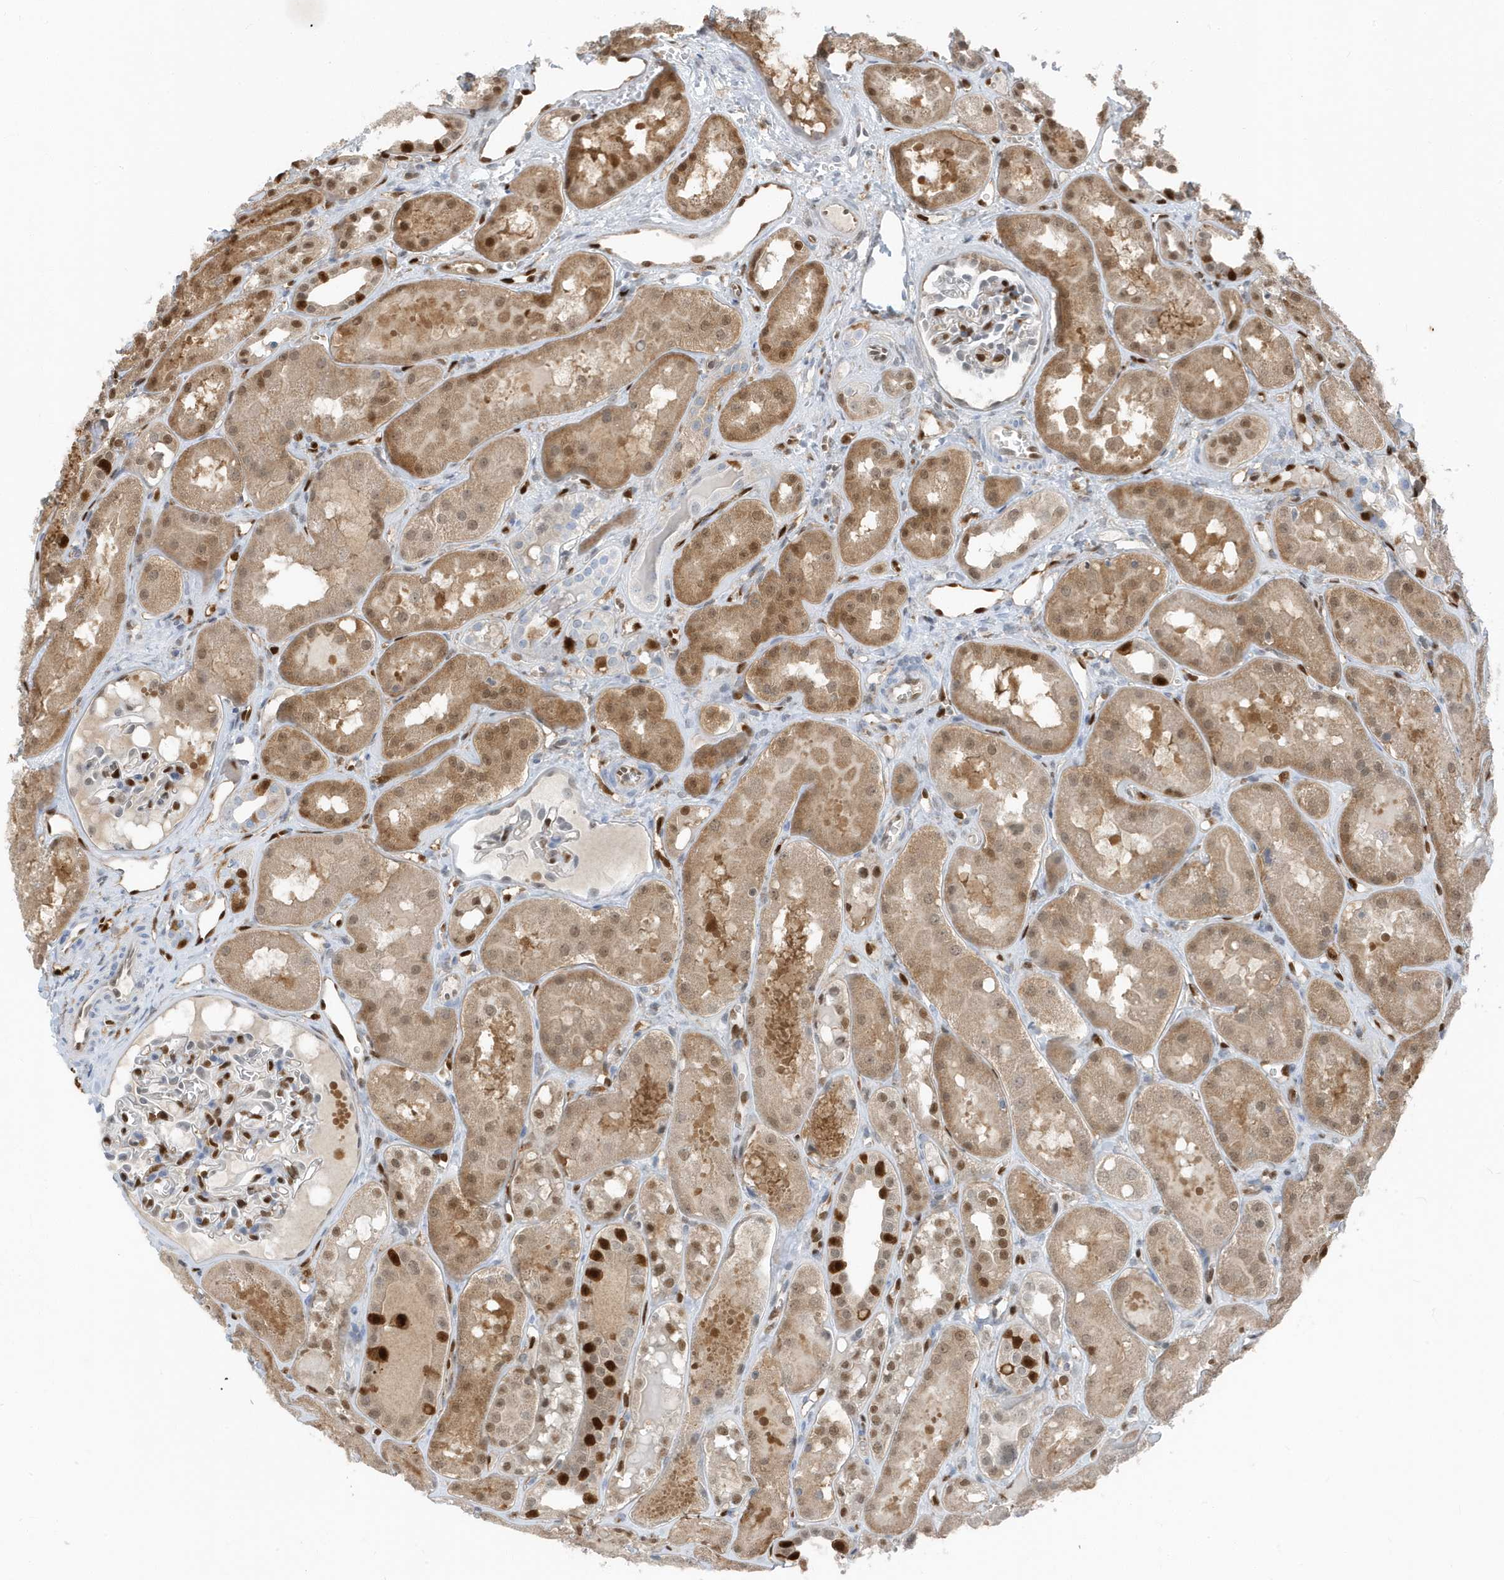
{"staining": {"intensity": "strong", "quantity": "25%-75%", "location": "nuclear"}, "tissue": "kidney", "cell_type": "Cells in glomeruli", "image_type": "normal", "snomed": [{"axis": "morphology", "description": "Normal tissue, NOS"}, {"axis": "topography", "description": "Kidney"}], "caption": "Immunohistochemistry (IHC) staining of unremarkable kidney, which demonstrates high levels of strong nuclear positivity in approximately 25%-75% of cells in glomeruli indicating strong nuclear protein staining. The staining was performed using DAB (3,3'-diaminobenzidine) (brown) for protein detection and nuclei were counterstained in hematoxylin (blue).", "gene": "NCOA7", "patient": {"sex": "male", "age": 16}}